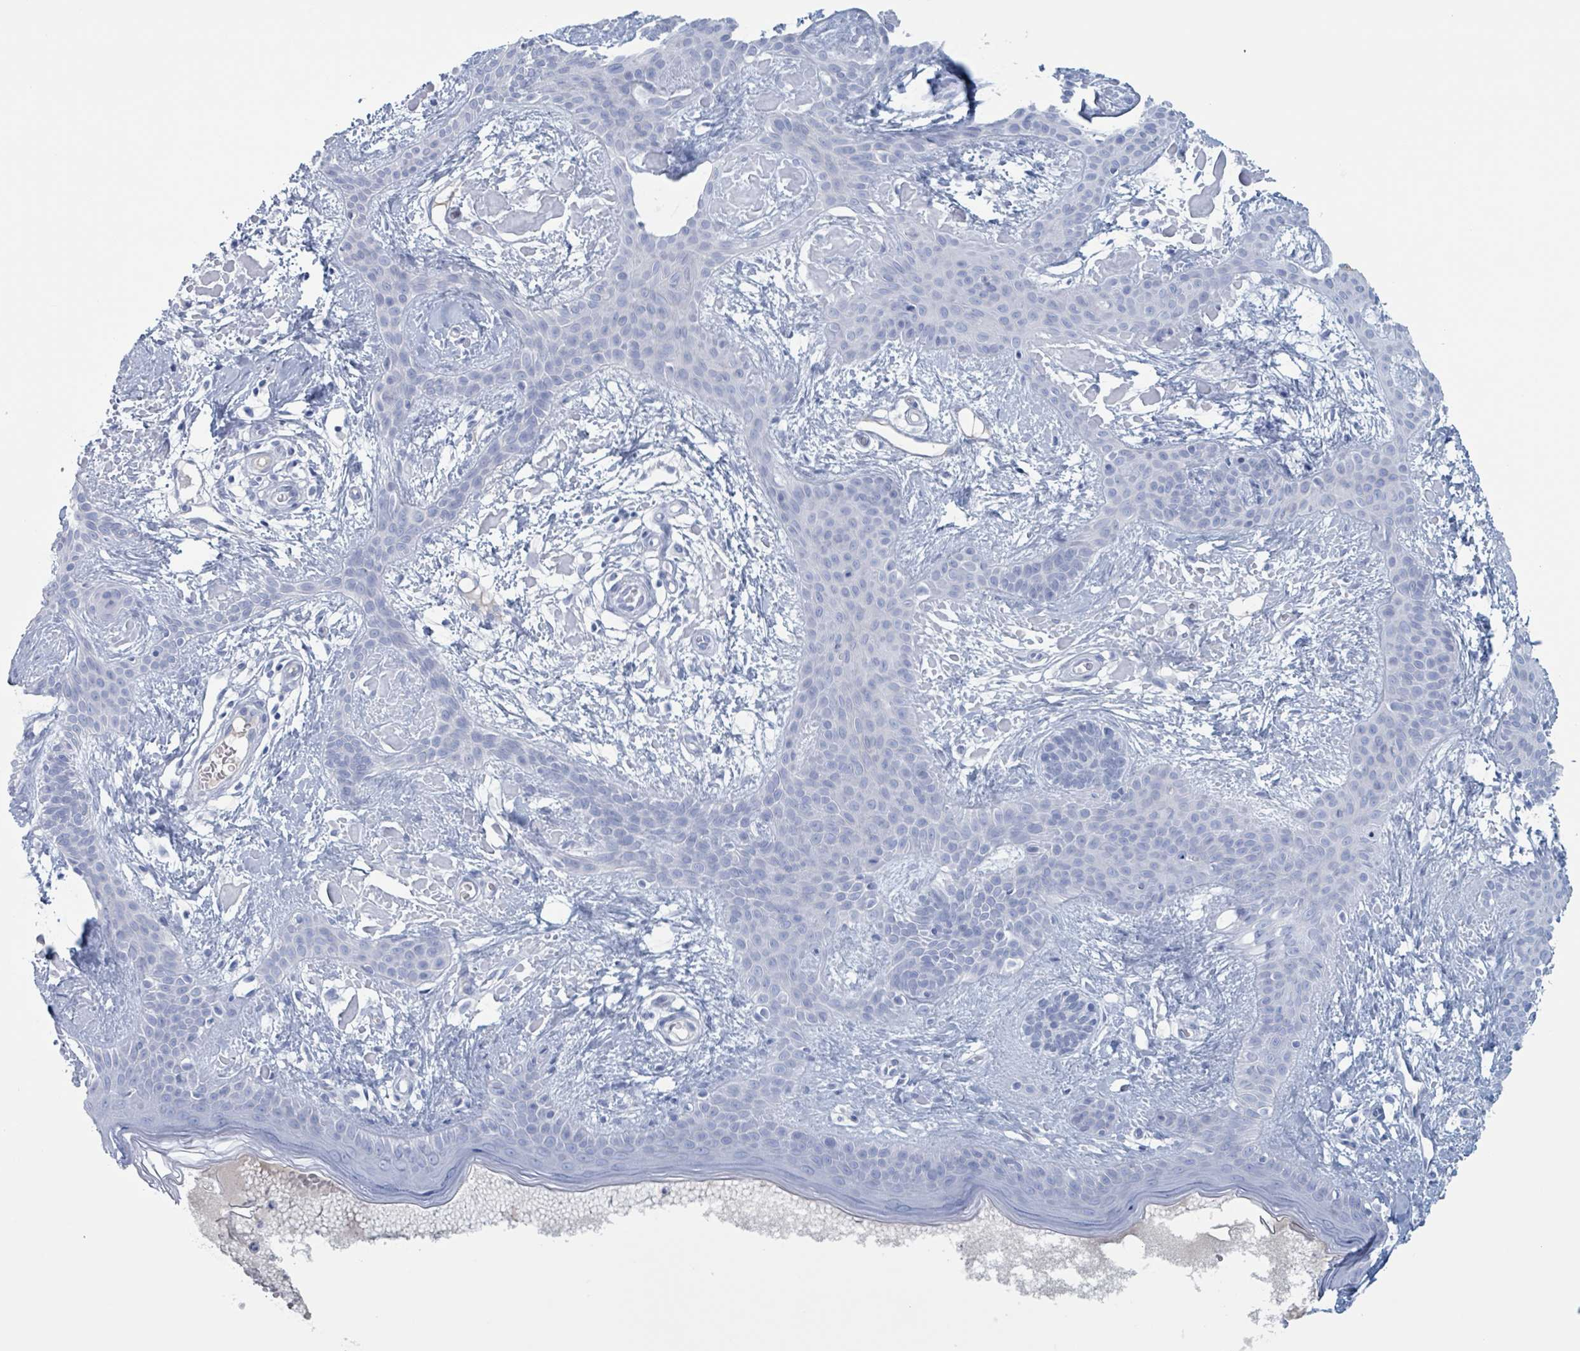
{"staining": {"intensity": "negative", "quantity": "none", "location": "none"}, "tissue": "skin cancer", "cell_type": "Tumor cells", "image_type": "cancer", "snomed": [{"axis": "morphology", "description": "Basal cell carcinoma"}, {"axis": "topography", "description": "Skin"}], "caption": "Immunohistochemical staining of basal cell carcinoma (skin) shows no significant positivity in tumor cells. (Immunohistochemistry, brightfield microscopy, high magnification).", "gene": "KLK4", "patient": {"sex": "male", "age": 78}}